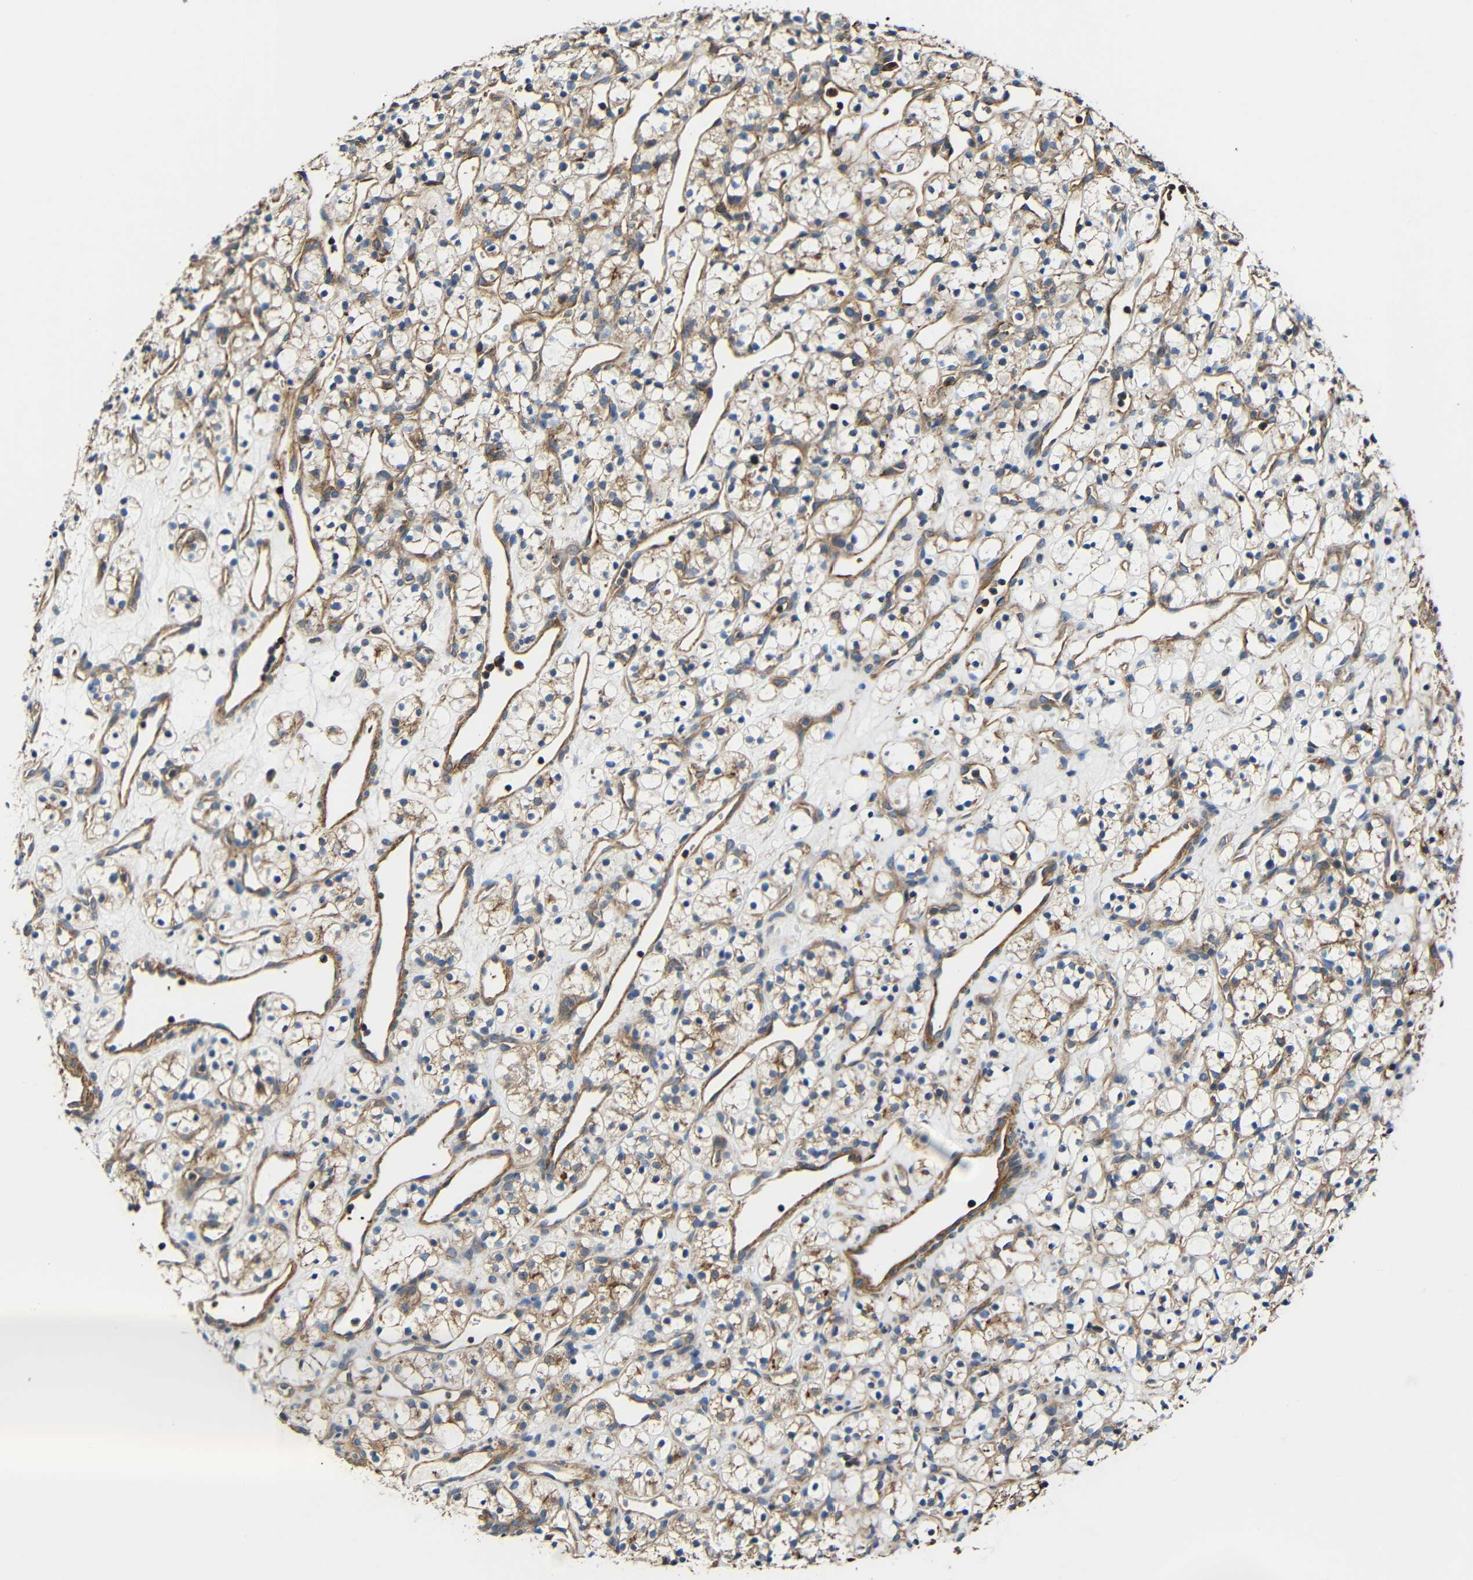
{"staining": {"intensity": "weak", "quantity": "25%-75%", "location": "cytoplasmic/membranous"}, "tissue": "renal cancer", "cell_type": "Tumor cells", "image_type": "cancer", "snomed": [{"axis": "morphology", "description": "Adenocarcinoma, NOS"}, {"axis": "topography", "description": "Kidney"}], "caption": "Protein expression analysis of human renal adenocarcinoma reveals weak cytoplasmic/membranous expression in approximately 25%-75% of tumor cells.", "gene": "RHOT2", "patient": {"sex": "female", "age": 60}}